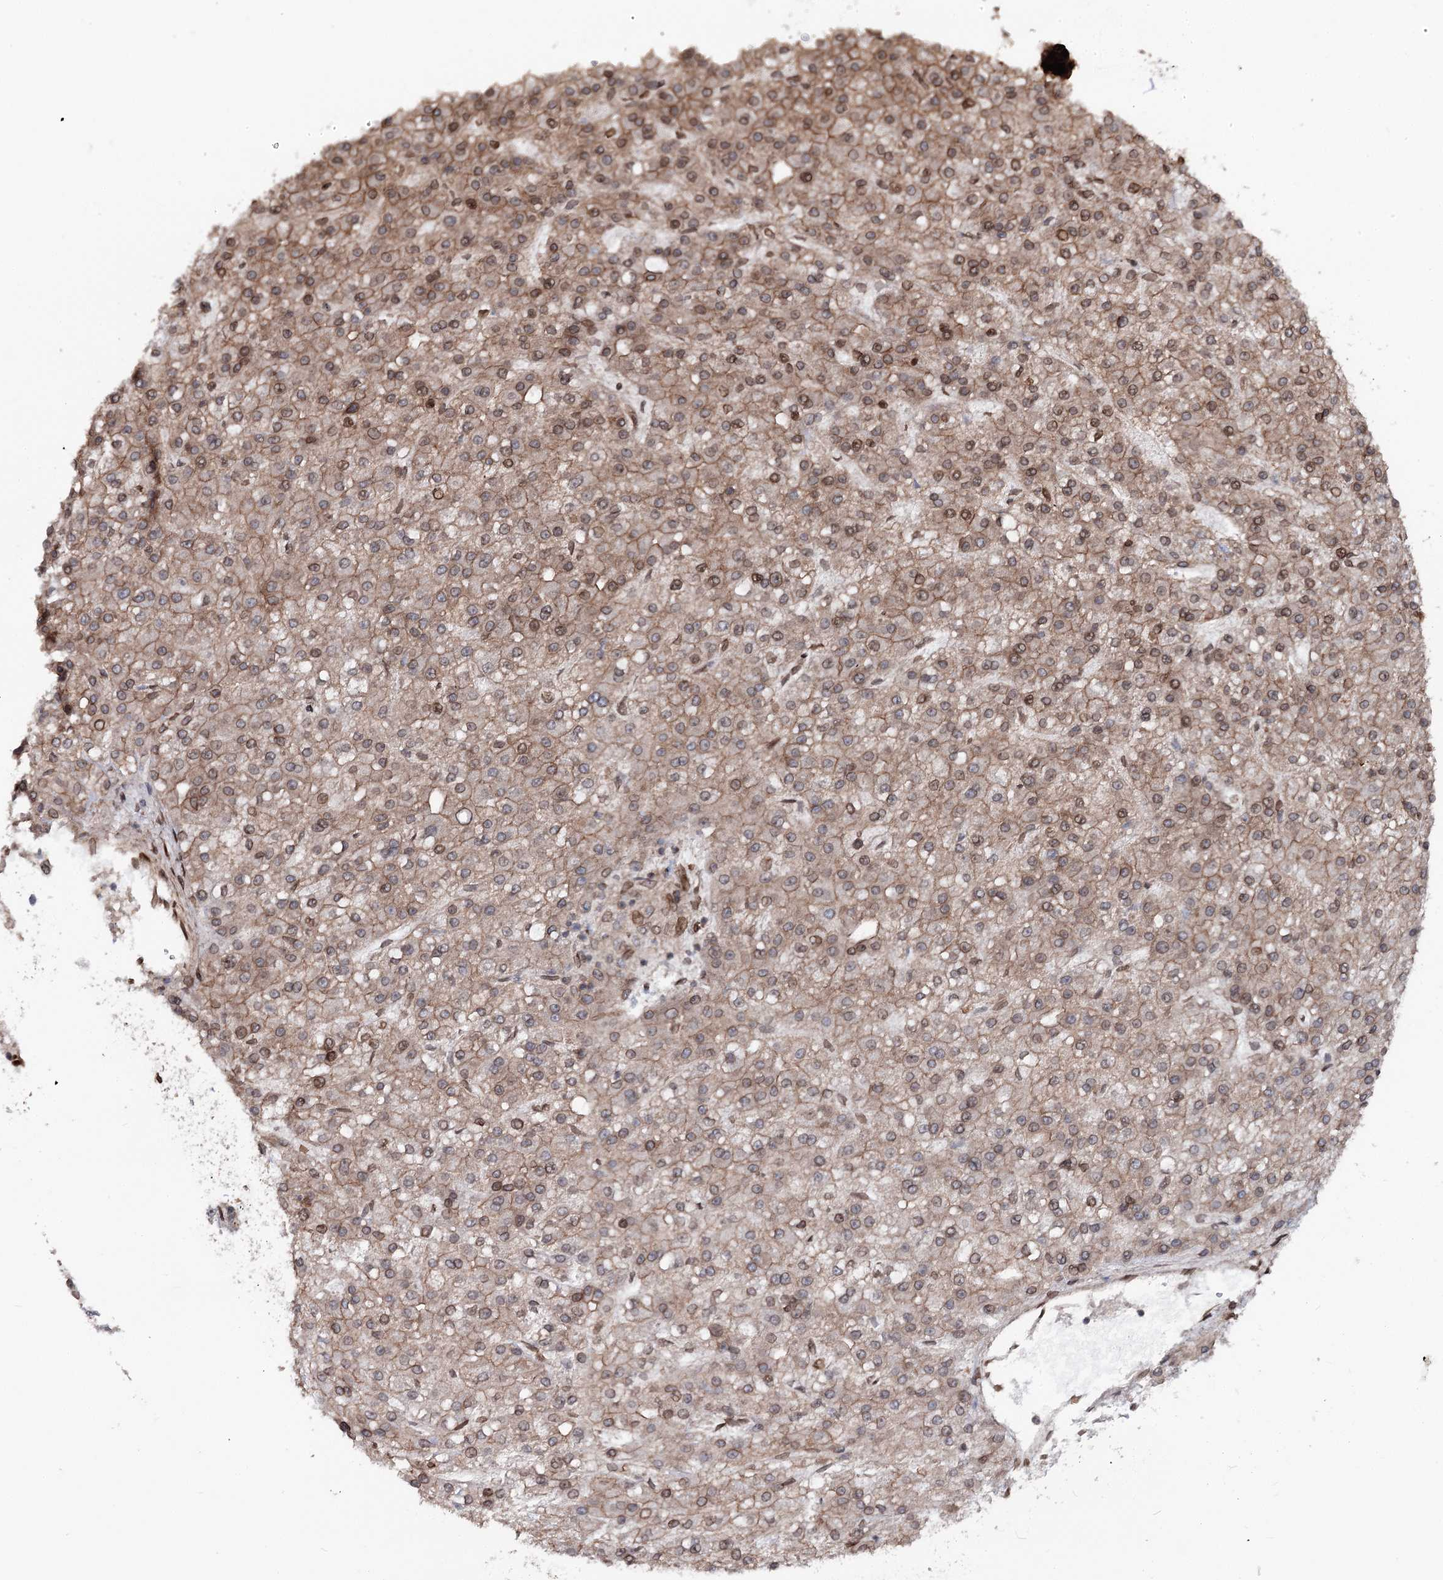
{"staining": {"intensity": "moderate", "quantity": ">75%", "location": "cytoplasmic/membranous,nuclear"}, "tissue": "liver cancer", "cell_type": "Tumor cells", "image_type": "cancer", "snomed": [{"axis": "morphology", "description": "Carcinoma, Hepatocellular, NOS"}, {"axis": "topography", "description": "Liver"}], "caption": "An immunohistochemistry micrograph of tumor tissue is shown. Protein staining in brown labels moderate cytoplasmic/membranous and nuclear positivity in liver cancer (hepatocellular carcinoma) within tumor cells.", "gene": "FGFR1OP2", "patient": {"sex": "male", "age": 67}}